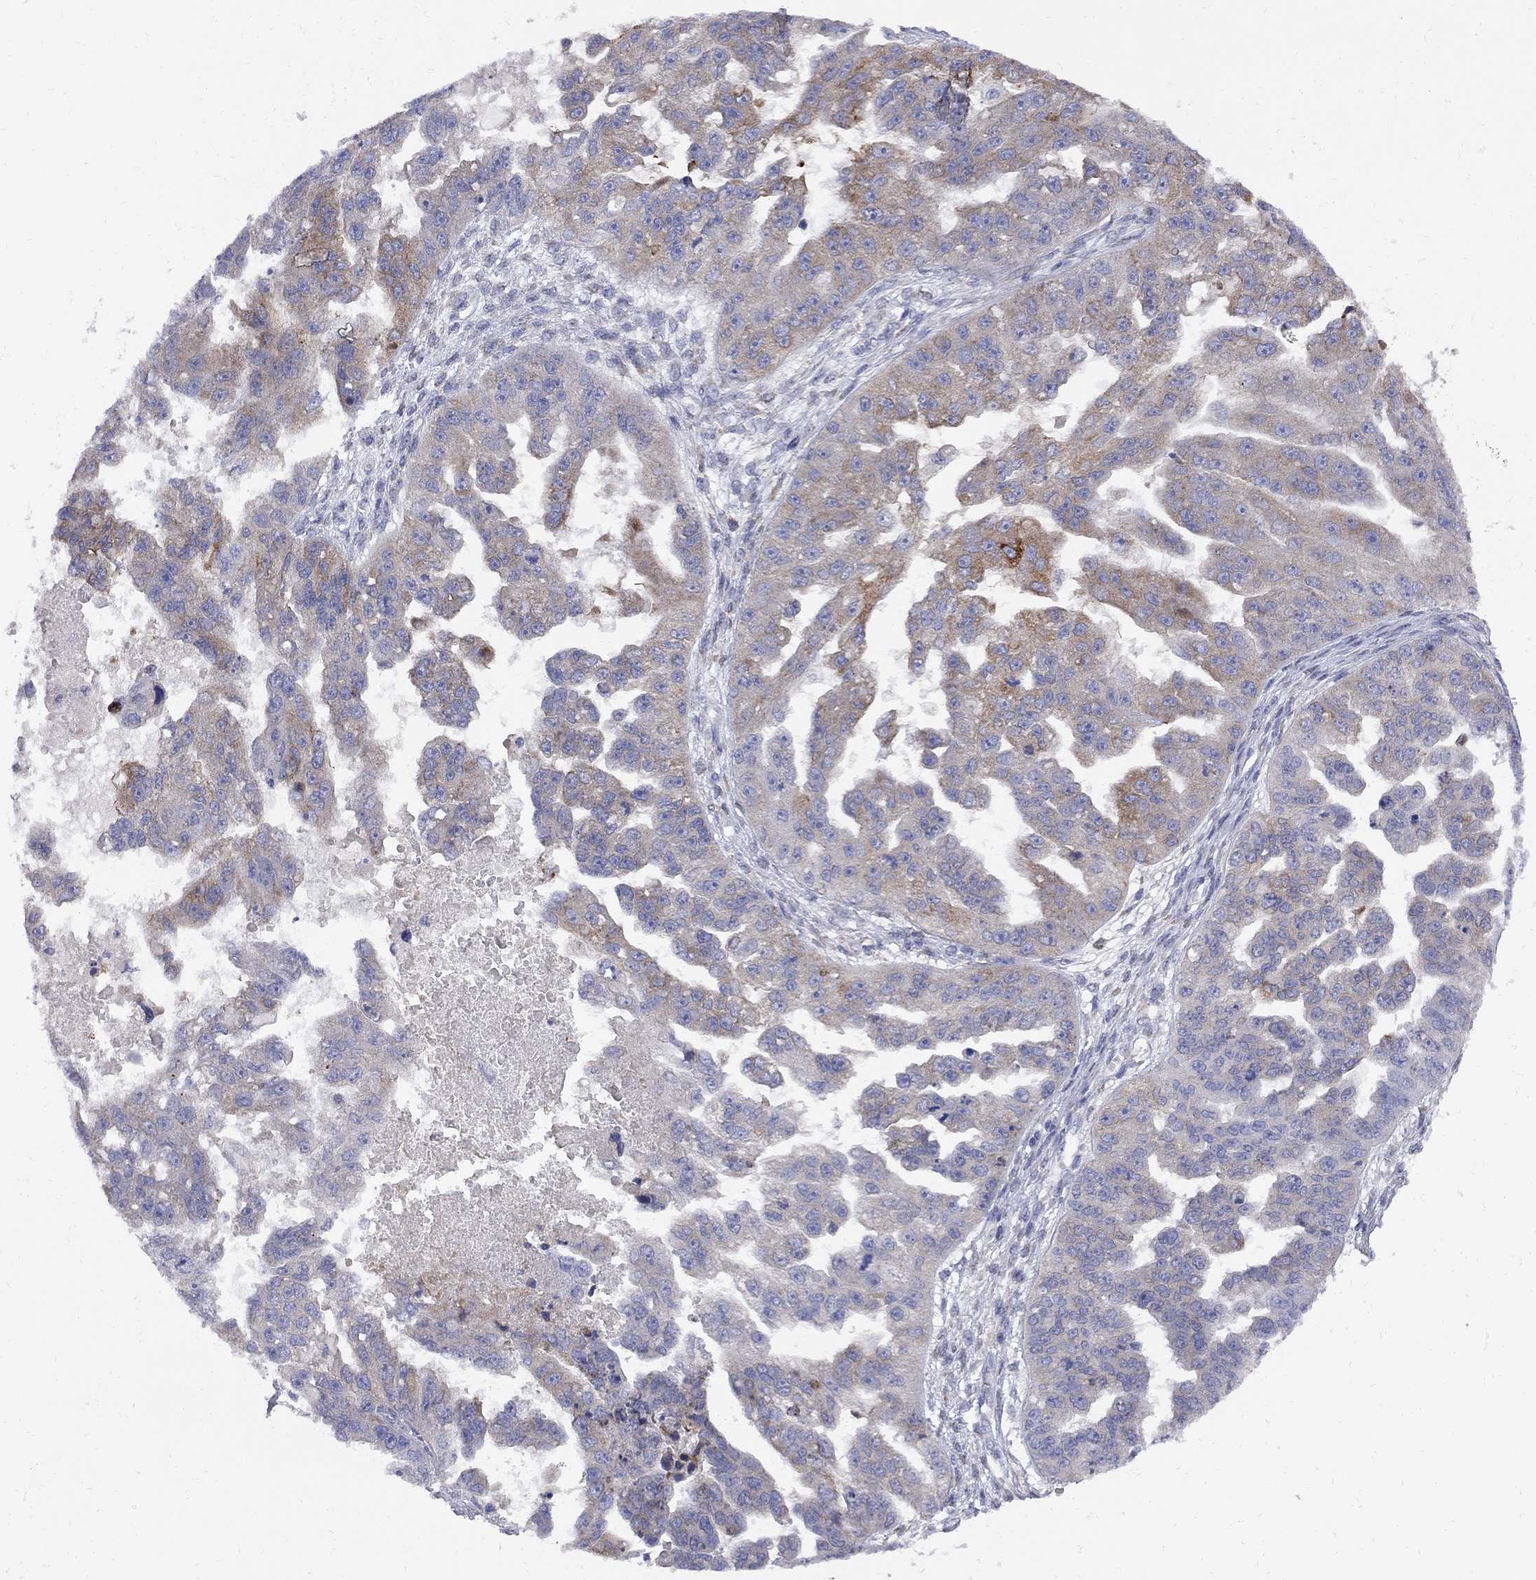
{"staining": {"intensity": "moderate", "quantity": "<25%", "location": "cytoplasmic/membranous"}, "tissue": "ovarian cancer", "cell_type": "Tumor cells", "image_type": "cancer", "snomed": [{"axis": "morphology", "description": "Cystadenocarcinoma, serous, NOS"}, {"axis": "topography", "description": "Ovary"}], "caption": "Serous cystadenocarcinoma (ovarian) tissue exhibits moderate cytoplasmic/membranous expression in about <25% of tumor cells", "gene": "MTHFR", "patient": {"sex": "female", "age": 58}}